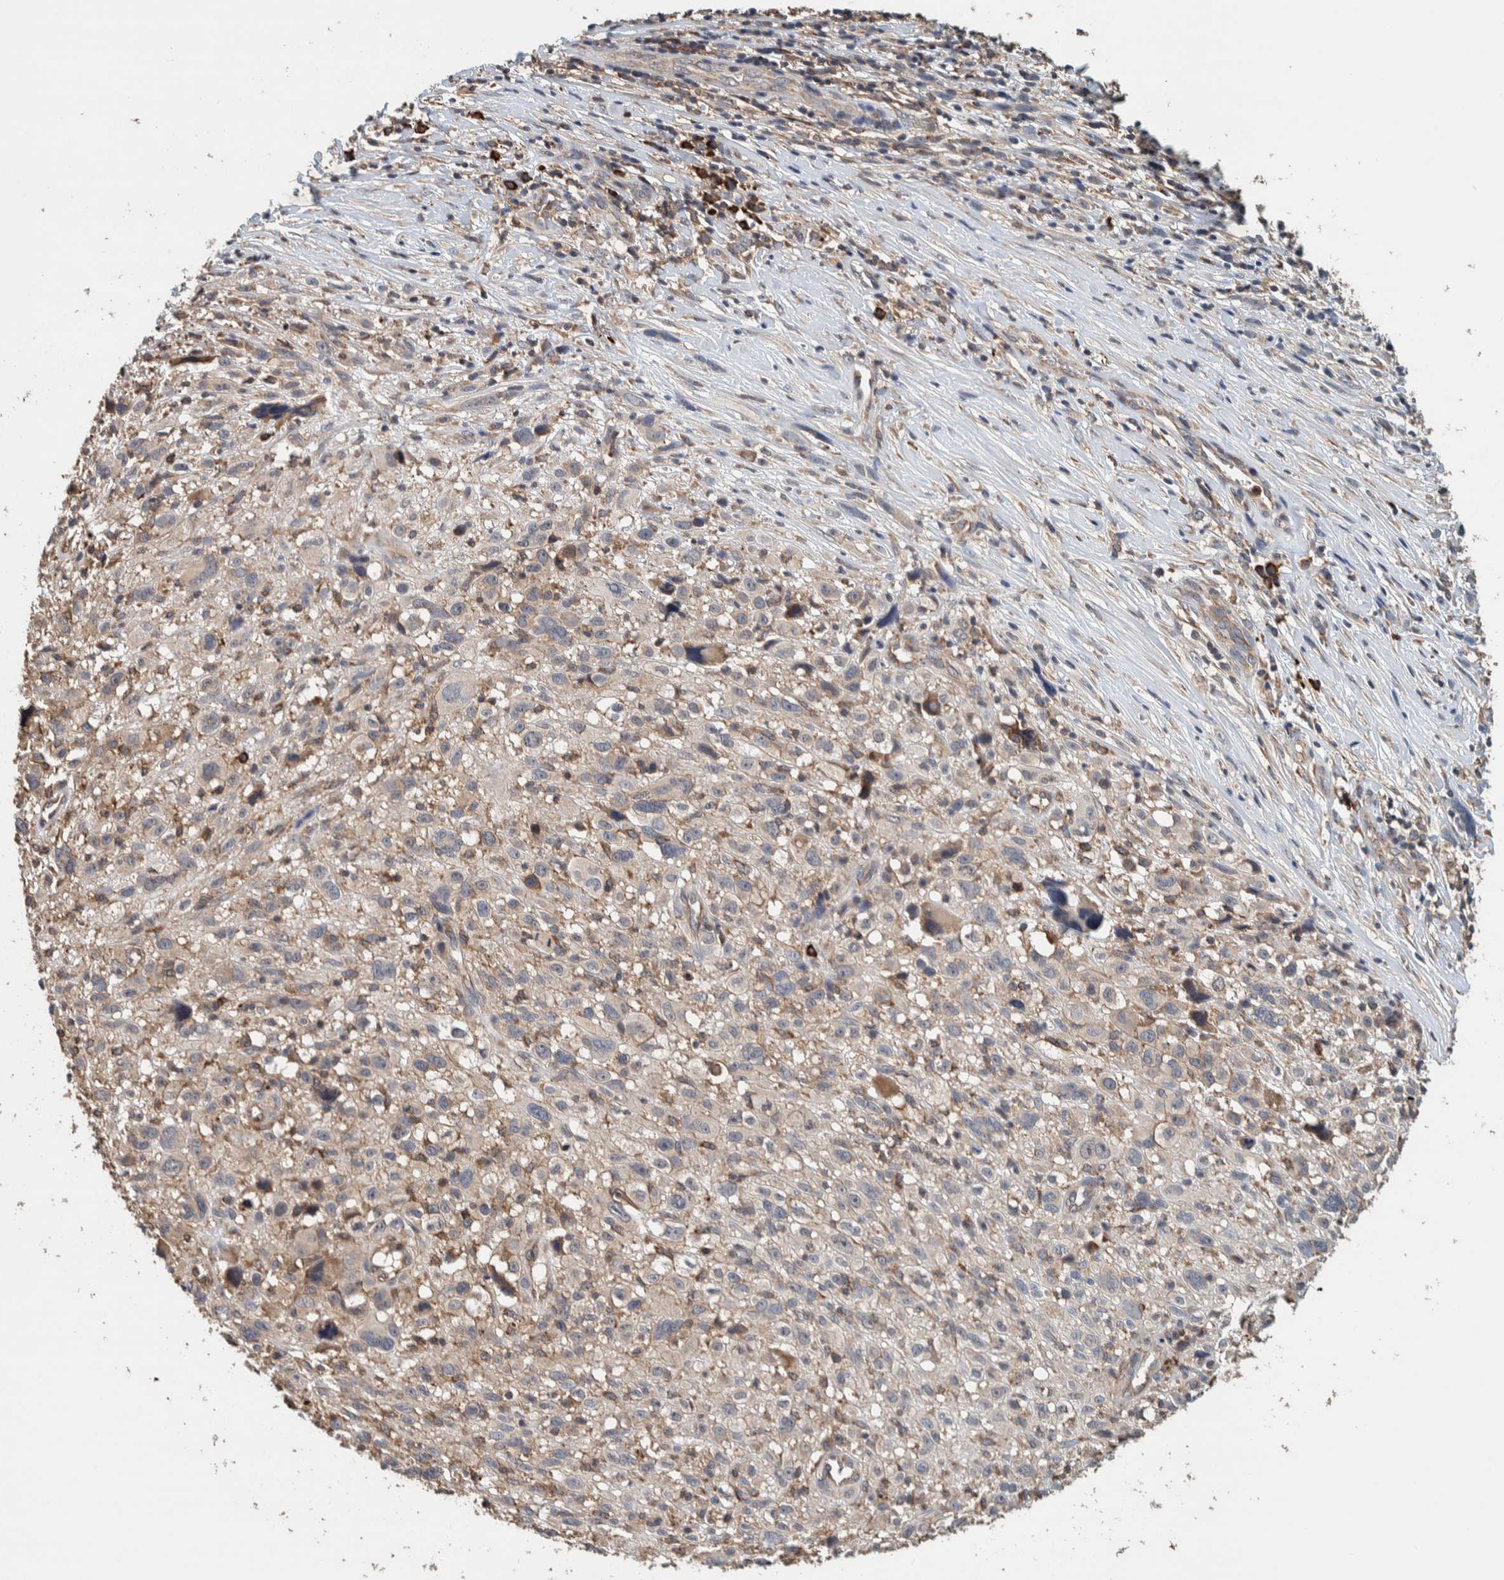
{"staining": {"intensity": "weak", "quantity": "<25%", "location": "cytoplasmic/membranous"}, "tissue": "melanoma", "cell_type": "Tumor cells", "image_type": "cancer", "snomed": [{"axis": "morphology", "description": "Malignant melanoma, NOS"}, {"axis": "topography", "description": "Skin"}], "caption": "This is an IHC photomicrograph of melanoma. There is no staining in tumor cells.", "gene": "PLA2G3", "patient": {"sex": "female", "age": 55}}